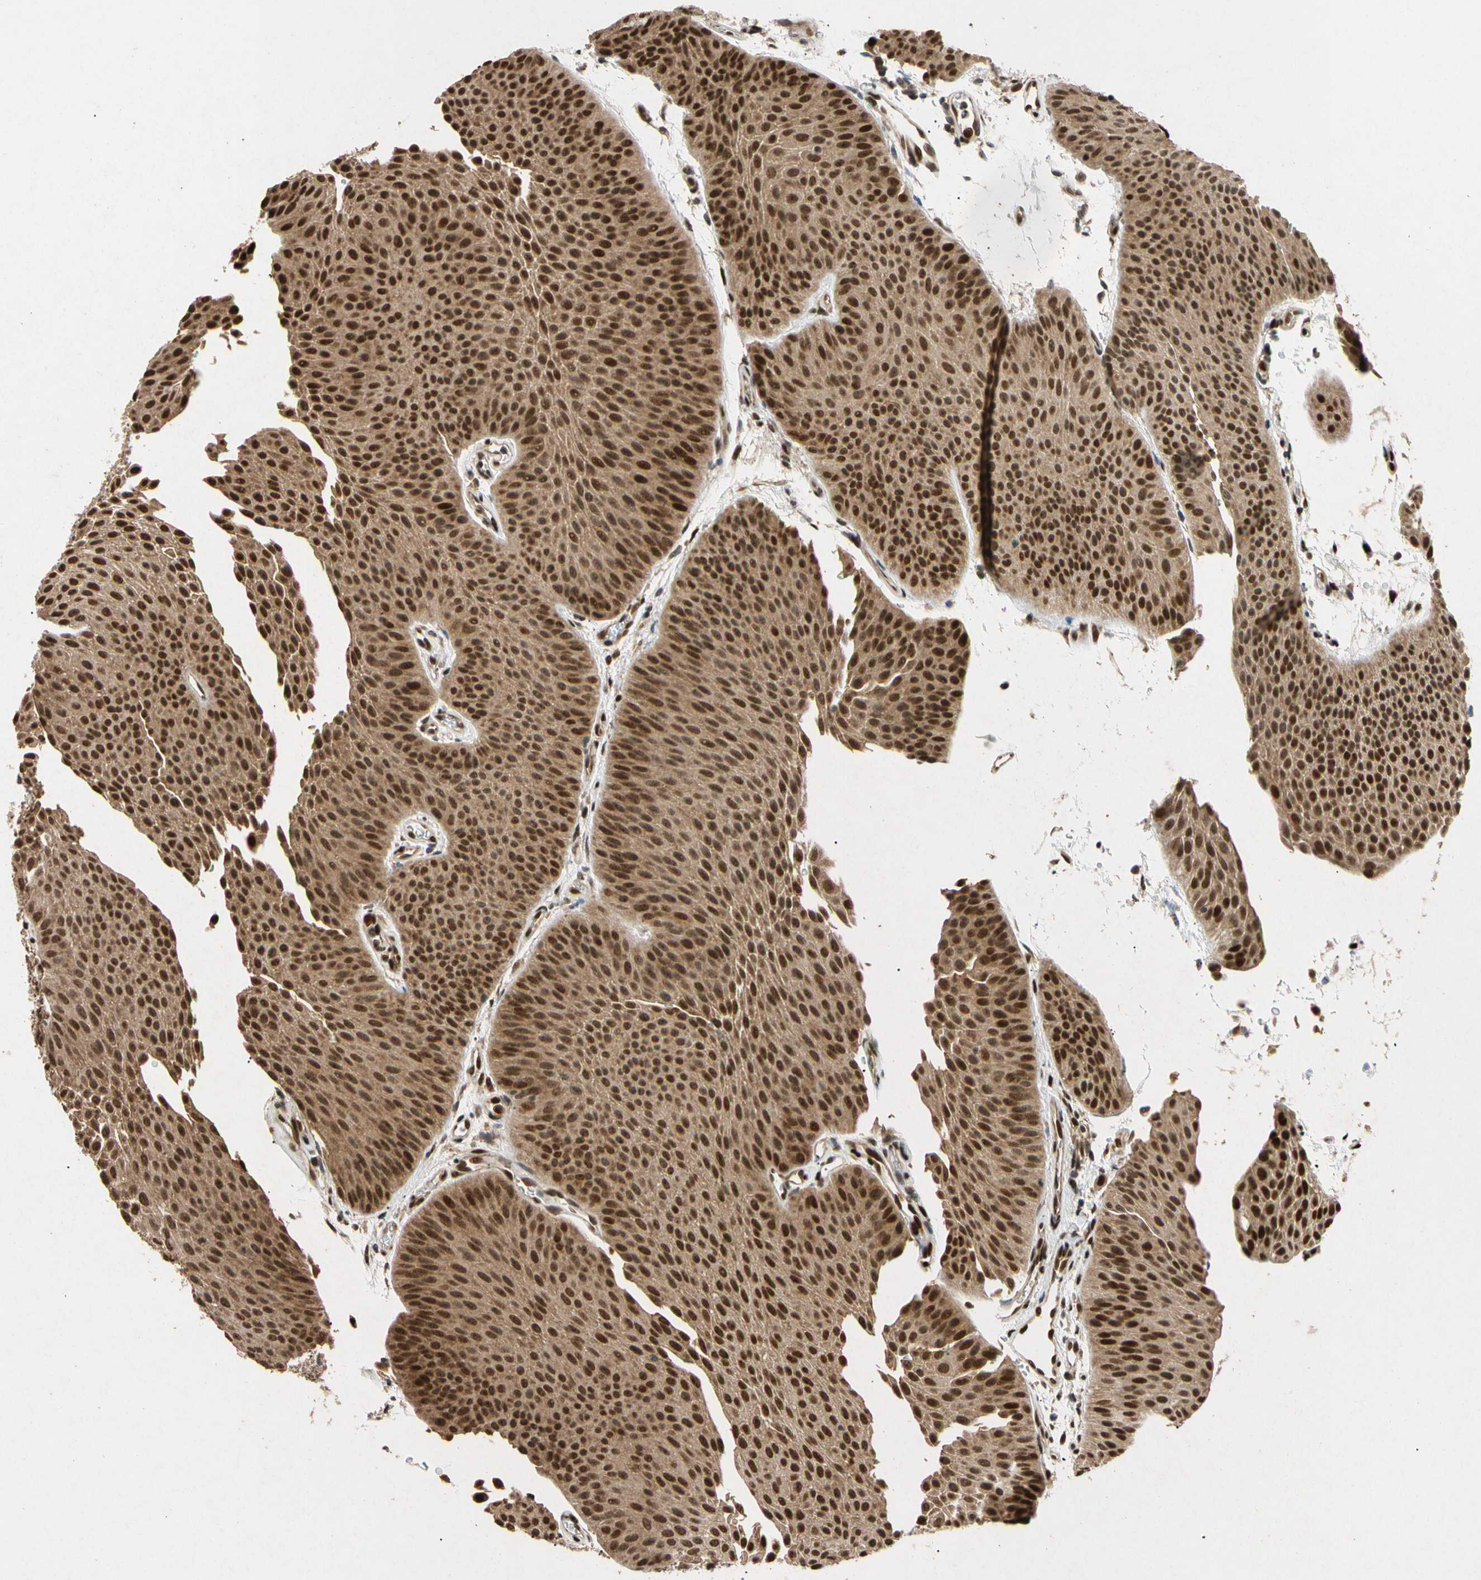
{"staining": {"intensity": "moderate", "quantity": ">75%", "location": "nuclear"}, "tissue": "urothelial cancer", "cell_type": "Tumor cells", "image_type": "cancer", "snomed": [{"axis": "morphology", "description": "Urothelial carcinoma, Low grade"}, {"axis": "topography", "description": "Urinary bladder"}], "caption": "Moderate nuclear protein staining is identified in approximately >75% of tumor cells in urothelial carcinoma (low-grade). (DAB (3,3'-diaminobenzidine) = brown stain, brightfield microscopy at high magnification).", "gene": "EIF1AX", "patient": {"sex": "female", "age": 60}}